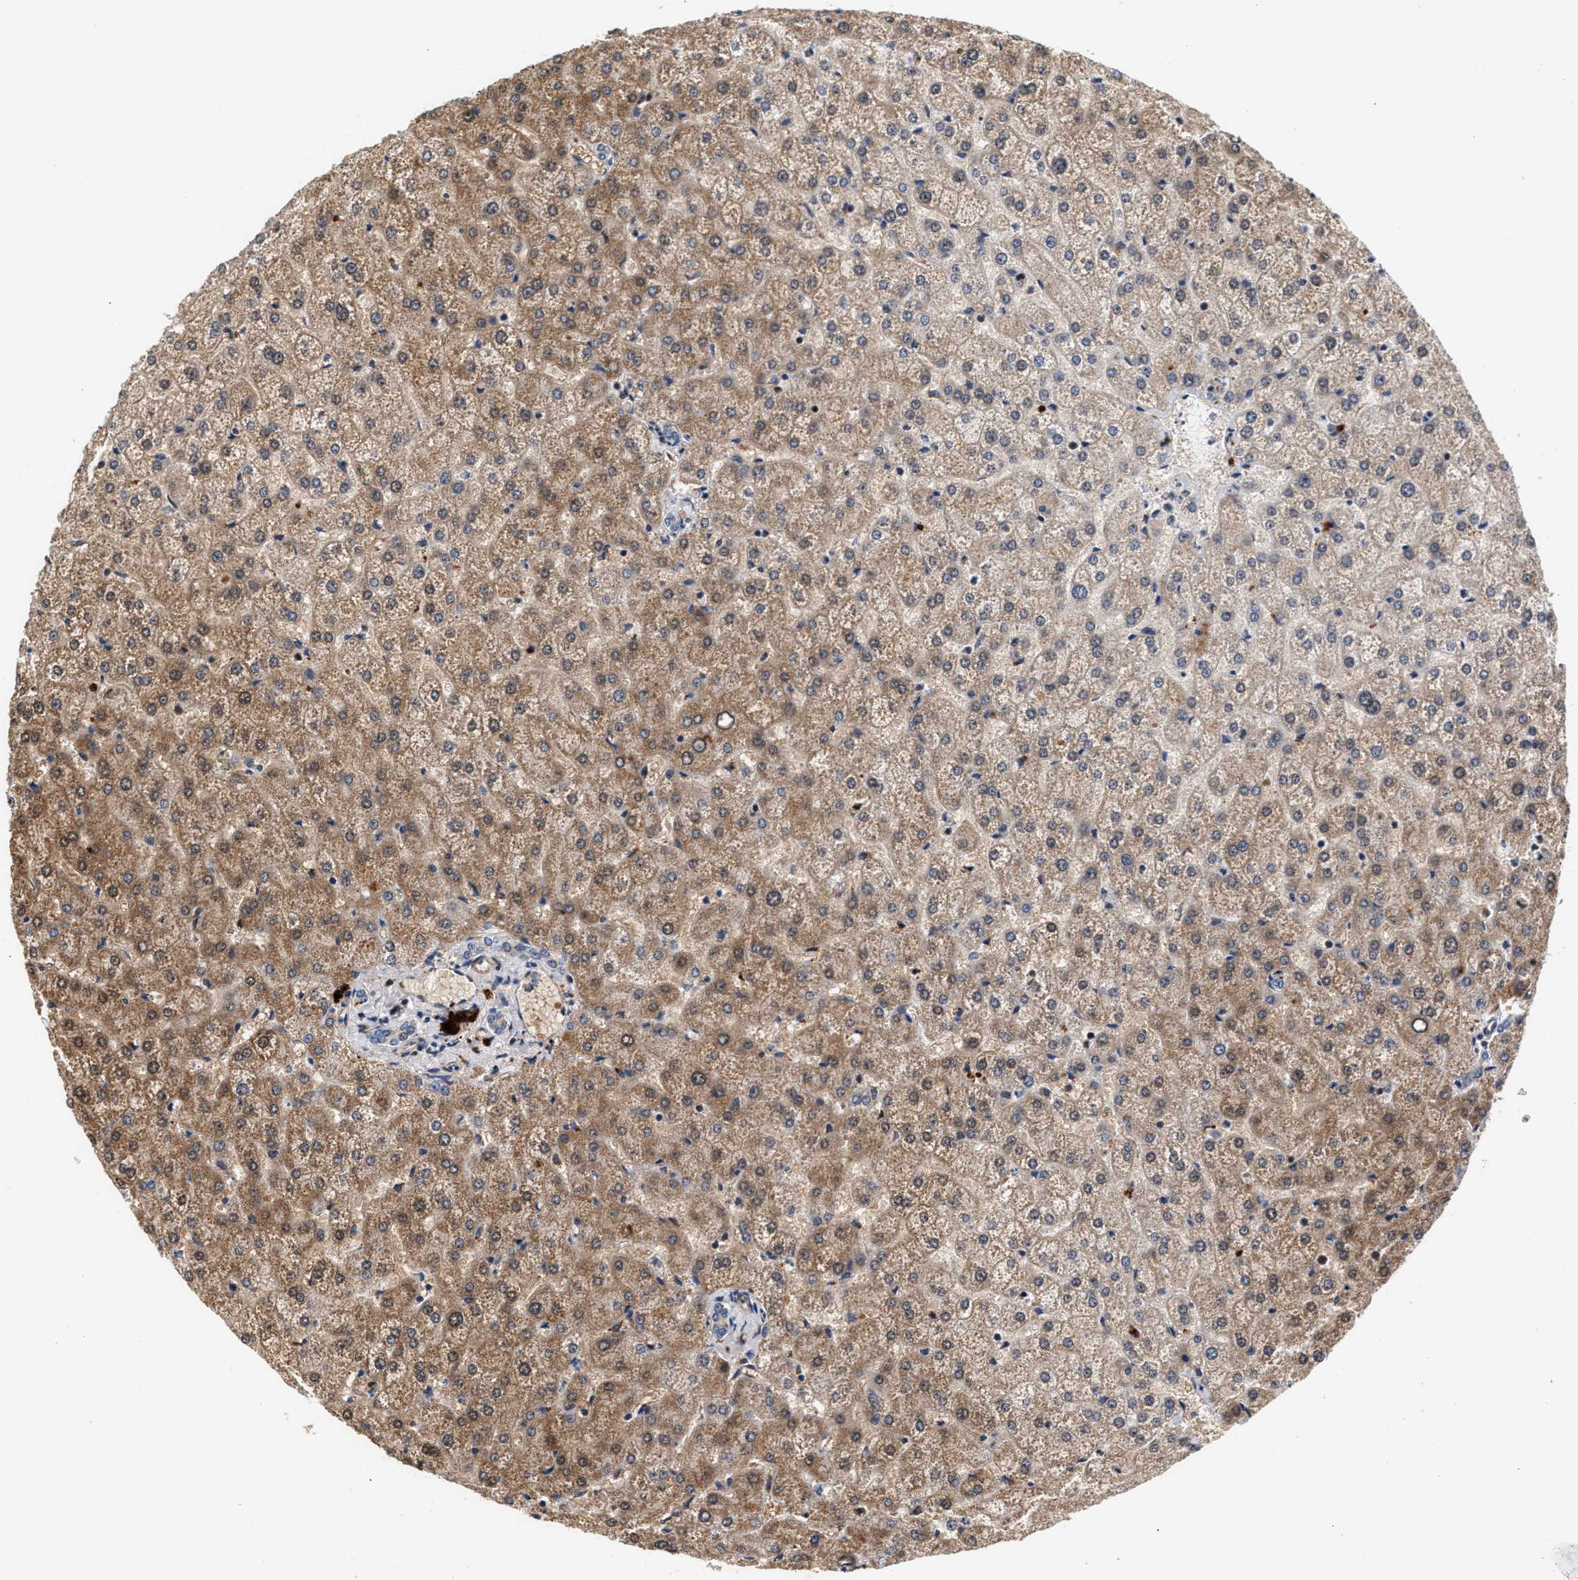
{"staining": {"intensity": "weak", "quantity": "25%-75%", "location": "cytoplasmic/membranous"}, "tissue": "liver", "cell_type": "Cholangiocytes", "image_type": "normal", "snomed": [{"axis": "morphology", "description": "Normal tissue, NOS"}, {"axis": "topography", "description": "Liver"}], "caption": "Liver stained with immunohistochemistry demonstrates weak cytoplasmic/membranous staining in about 25%-75% of cholangiocytes.", "gene": "SGK1", "patient": {"sex": "female", "age": 32}}